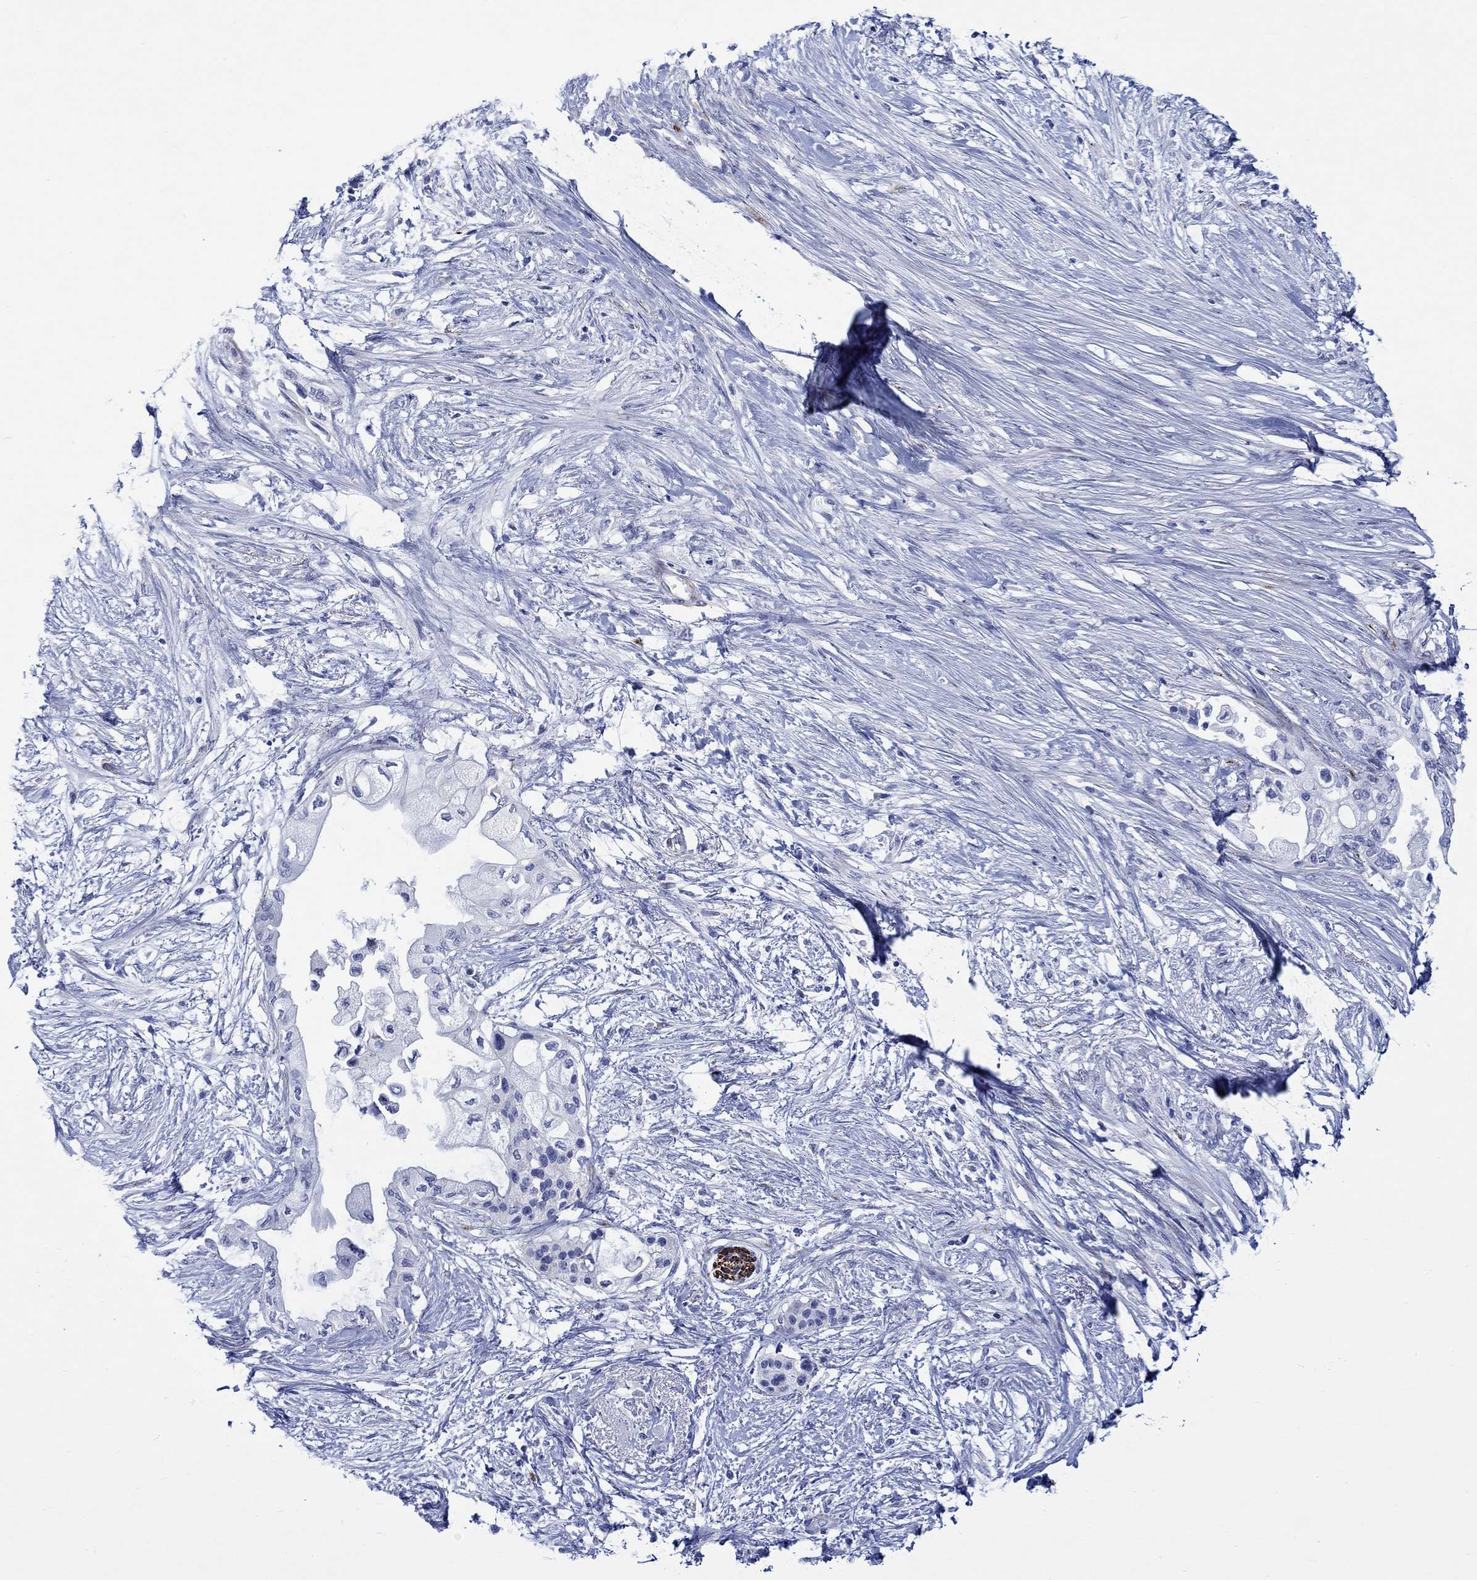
{"staining": {"intensity": "negative", "quantity": "none", "location": "none"}, "tissue": "pancreatic cancer", "cell_type": "Tumor cells", "image_type": "cancer", "snomed": [{"axis": "morphology", "description": "Normal tissue, NOS"}, {"axis": "morphology", "description": "Adenocarcinoma, NOS"}, {"axis": "topography", "description": "Pancreas"}, {"axis": "topography", "description": "Duodenum"}], "caption": "High power microscopy photomicrograph of an IHC image of pancreatic adenocarcinoma, revealing no significant expression in tumor cells. (DAB IHC, high magnification).", "gene": "KSR2", "patient": {"sex": "female", "age": 60}}